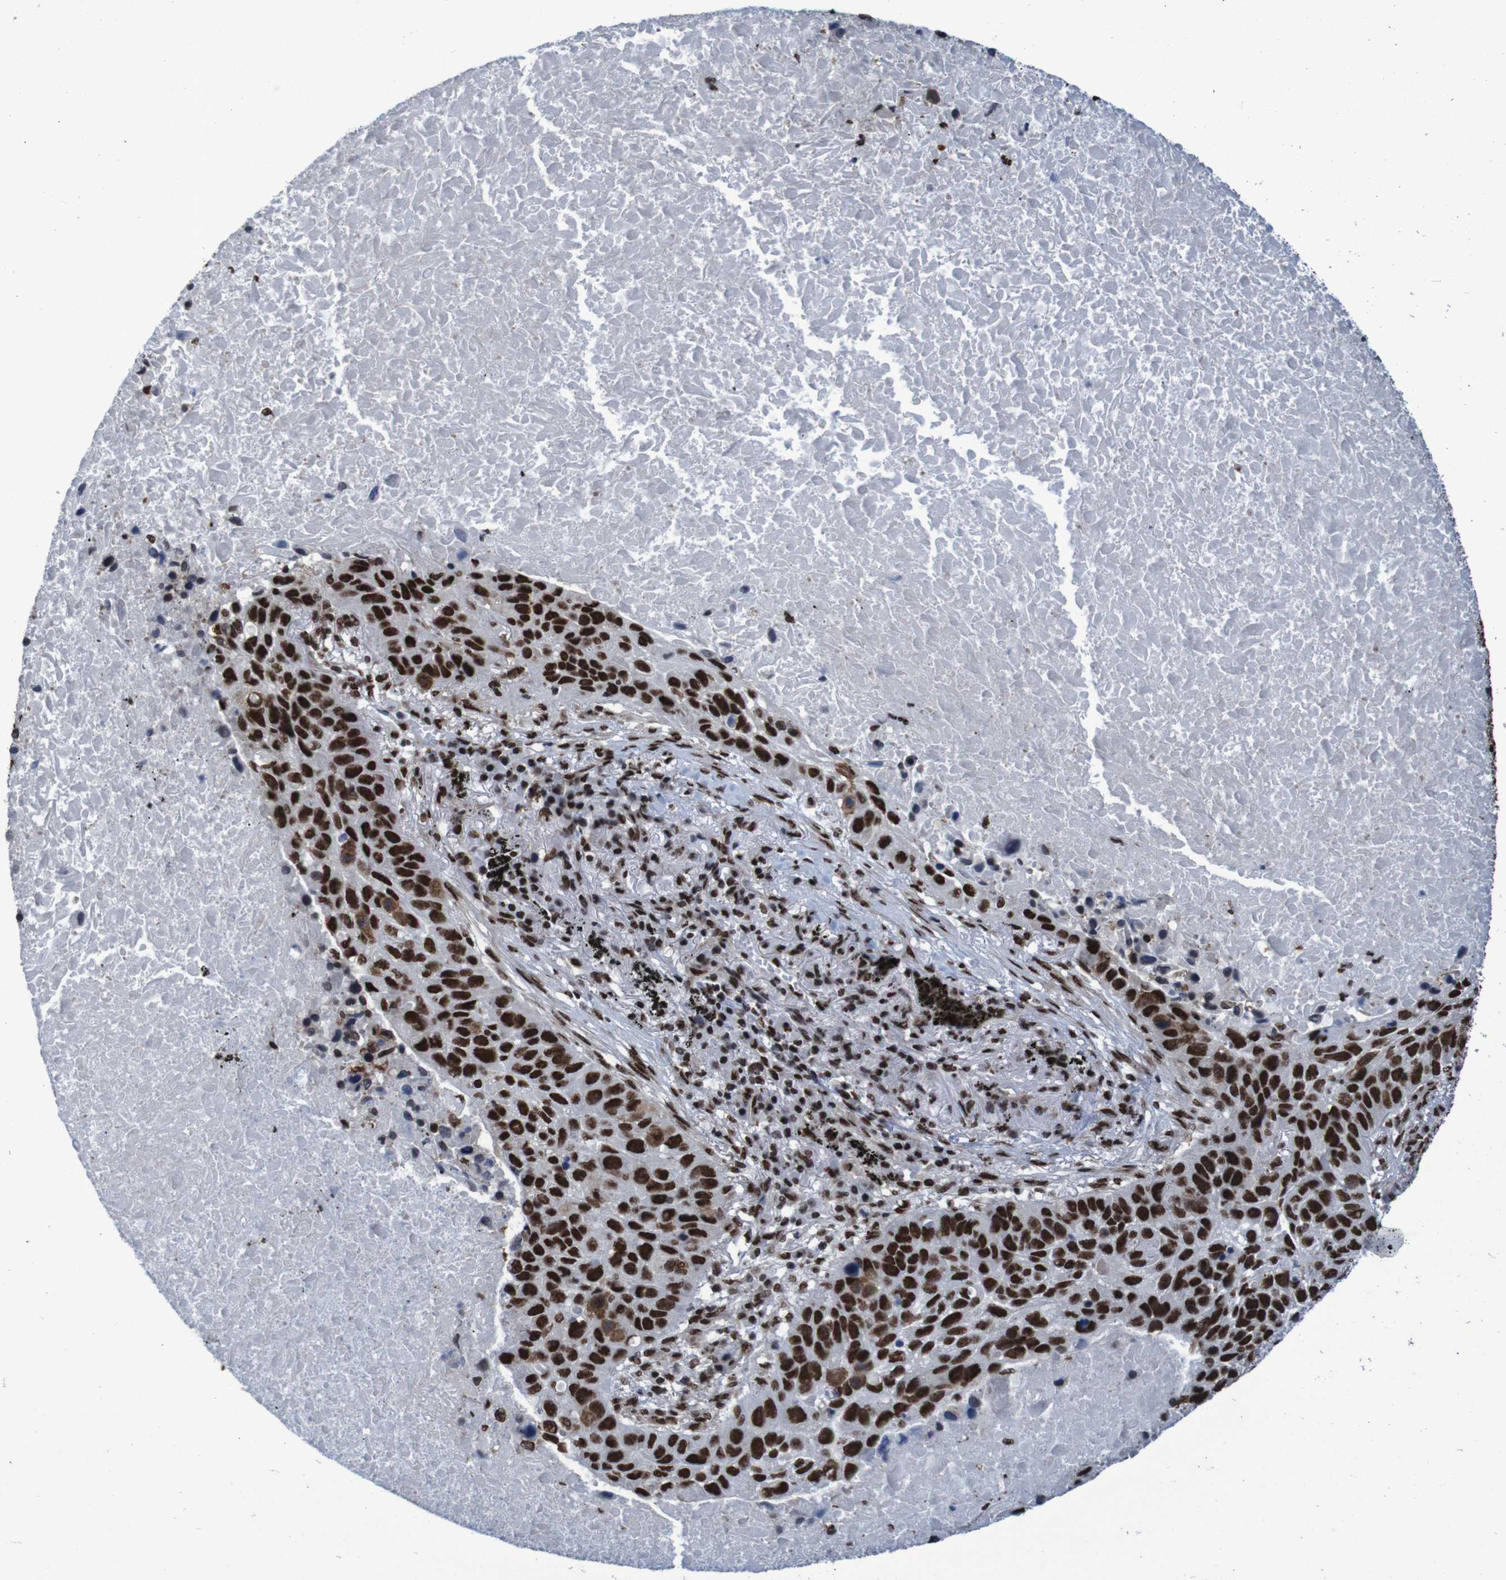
{"staining": {"intensity": "strong", "quantity": ">75%", "location": "nuclear"}, "tissue": "lung cancer", "cell_type": "Tumor cells", "image_type": "cancer", "snomed": [{"axis": "morphology", "description": "Squamous cell carcinoma, NOS"}, {"axis": "topography", "description": "Lung"}], "caption": "Lung squamous cell carcinoma stained with DAB (3,3'-diaminobenzidine) IHC reveals high levels of strong nuclear expression in approximately >75% of tumor cells.", "gene": "HNRNPR", "patient": {"sex": "male", "age": 57}}